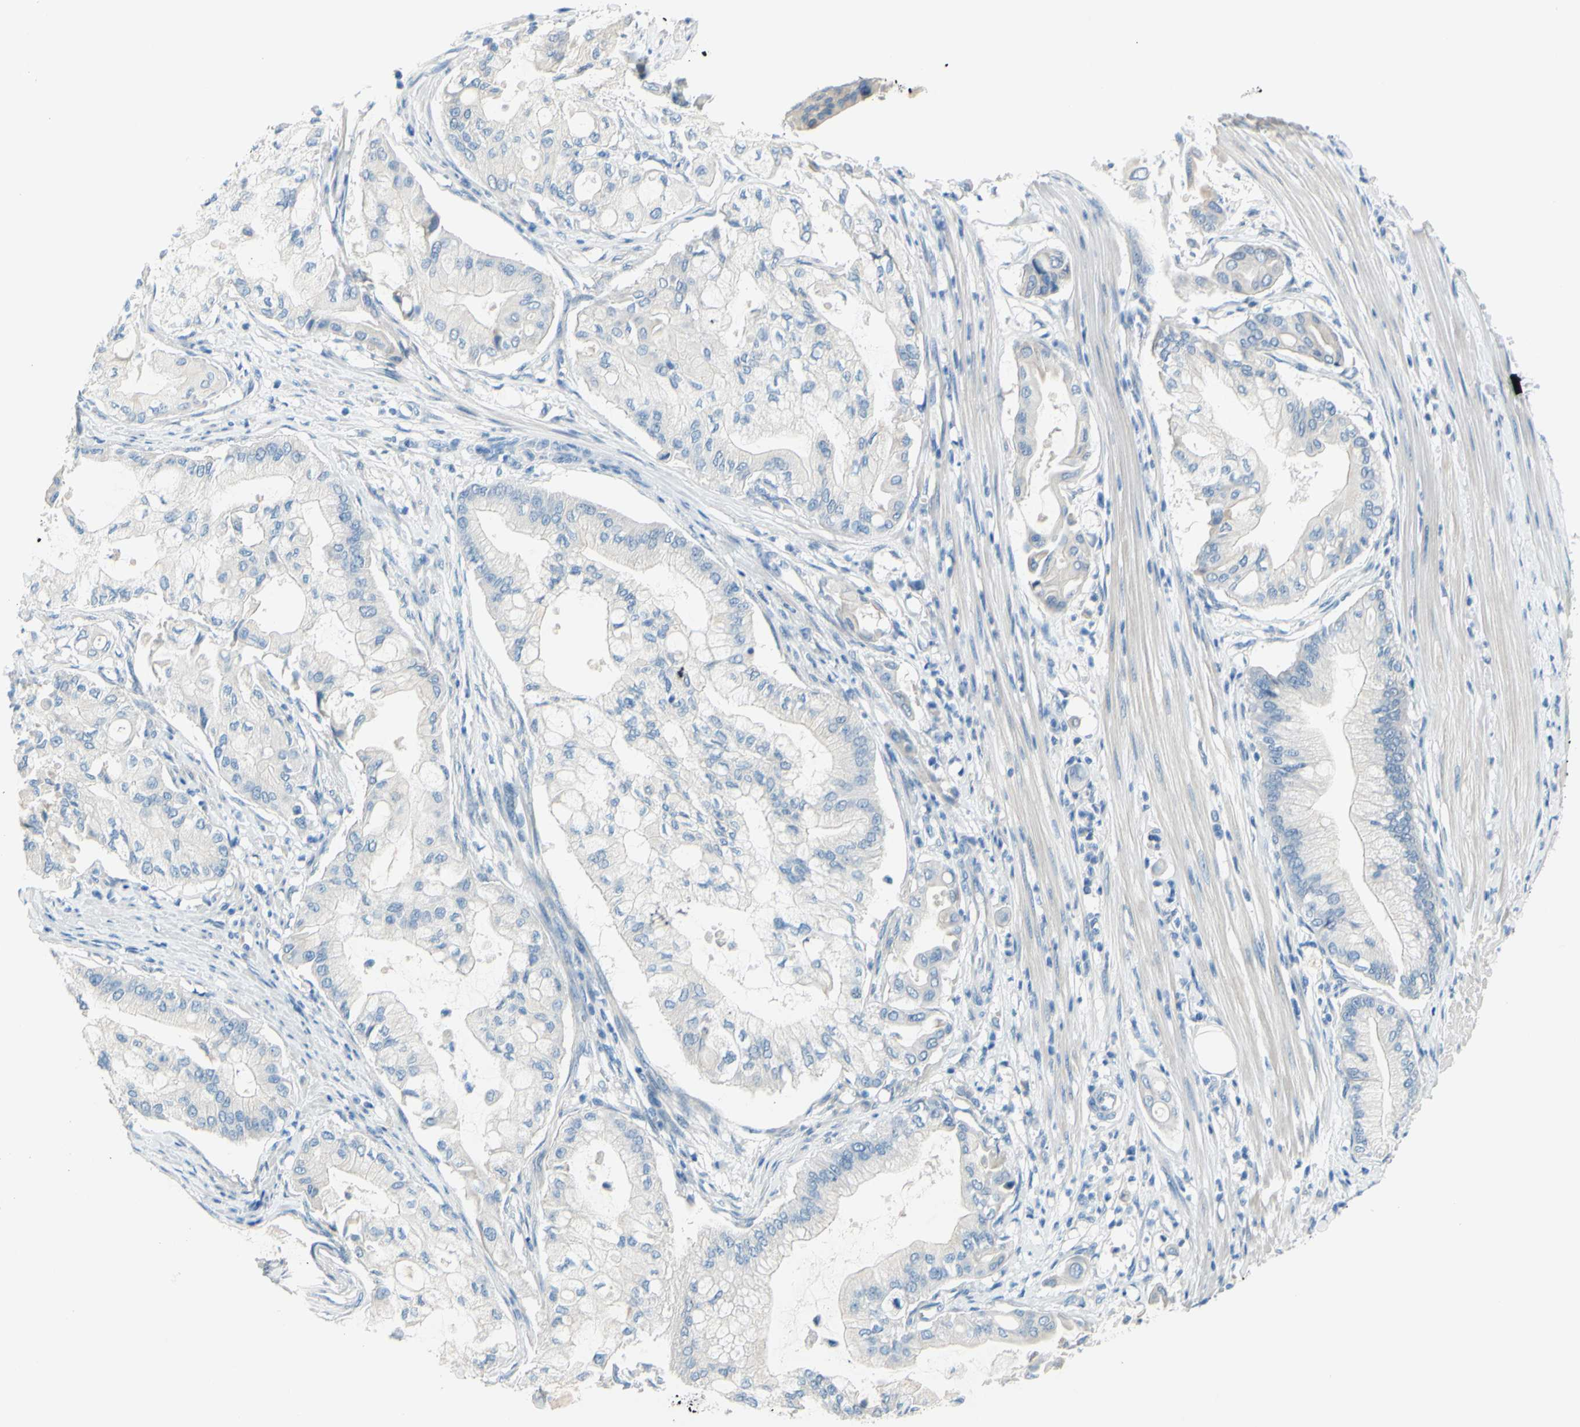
{"staining": {"intensity": "negative", "quantity": "none", "location": "none"}, "tissue": "pancreatic cancer", "cell_type": "Tumor cells", "image_type": "cancer", "snomed": [{"axis": "morphology", "description": "Adenocarcinoma, NOS"}, {"axis": "morphology", "description": "Adenocarcinoma, metastatic, NOS"}, {"axis": "topography", "description": "Lymph node"}, {"axis": "topography", "description": "Pancreas"}, {"axis": "topography", "description": "Duodenum"}], "caption": "Immunohistochemistry image of adenocarcinoma (pancreatic) stained for a protein (brown), which exhibits no staining in tumor cells. (Immunohistochemistry (ihc), brightfield microscopy, high magnification).", "gene": "SLC1A2", "patient": {"sex": "female", "age": 64}}